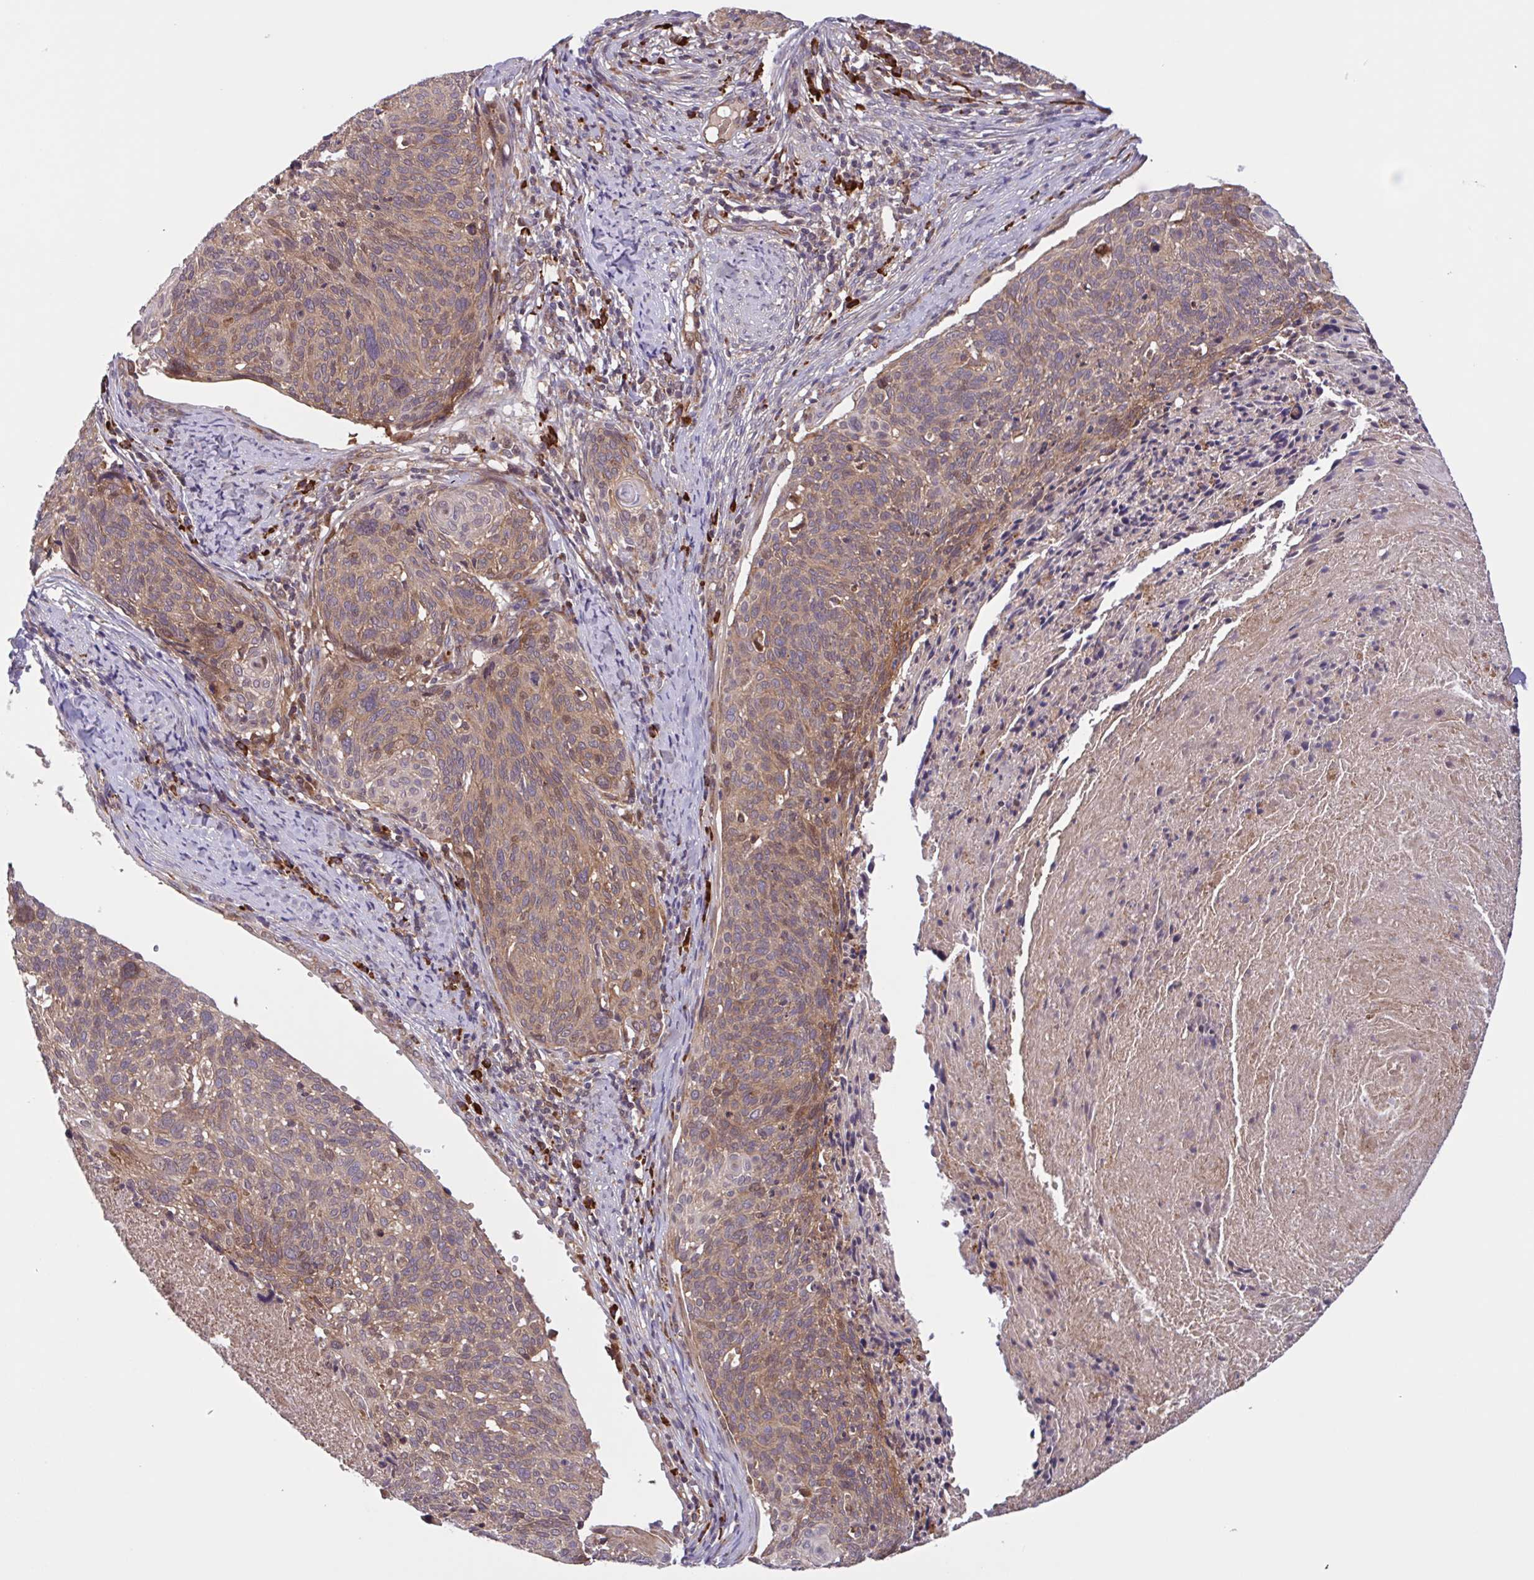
{"staining": {"intensity": "weak", "quantity": ">75%", "location": "cytoplasmic/membranous"}, "tissue": "cervical cancer", "cell_type": "Tumor cells", "image_type": "cancer", "snomed": [{"axis": "morphology", "description": "Squamous cell carcinoma, NOS"}, {"axis": "topography", "description": "Cervix"}], "caption": "A photomicrograph showing weak cytoplasmic/membranous positivity in approximately >75% of tumor cells in cervical squamous cell carcinoma, as visualized by brown immunohistochemical staining.", "gene": "INTS10", "patient": {"sex": "female", "age": 49}}